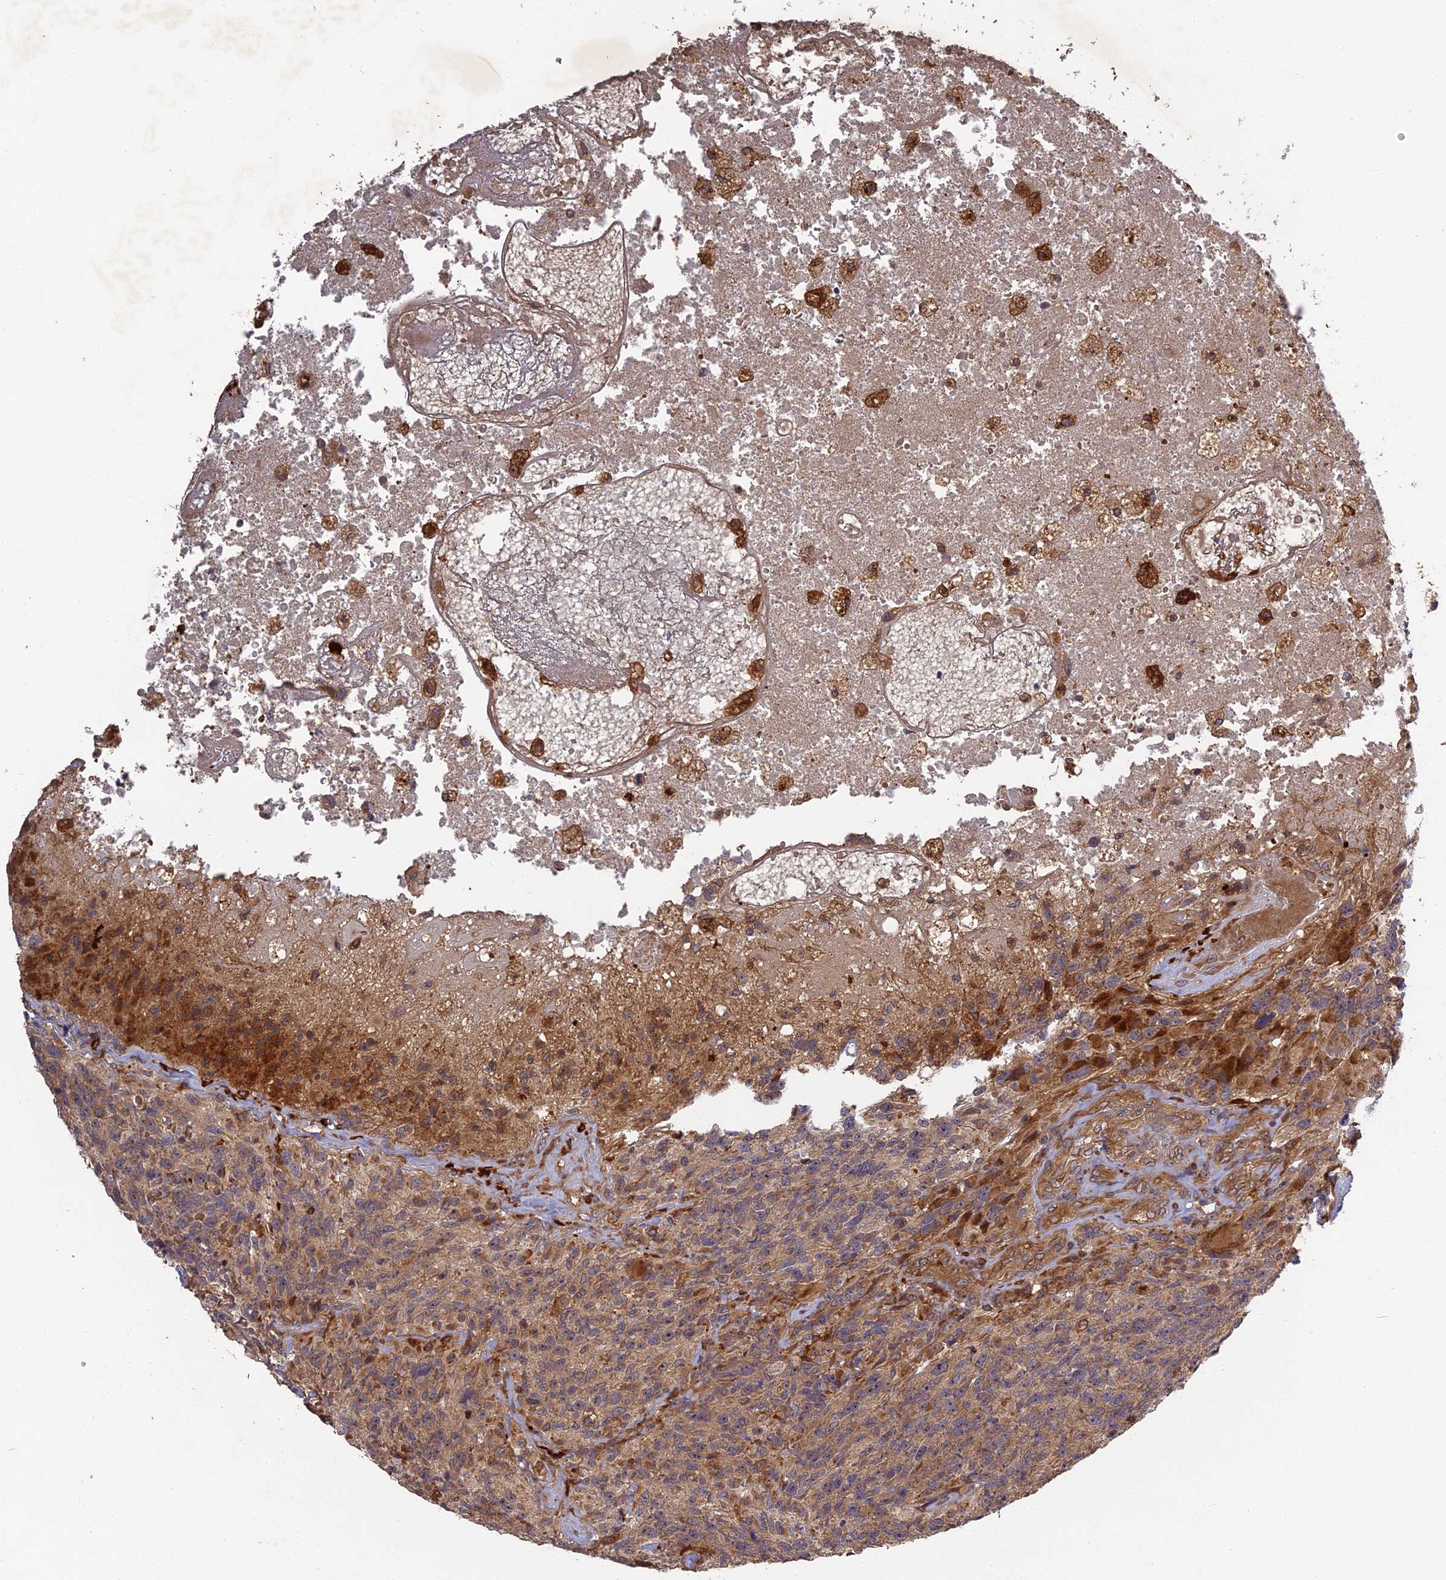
{"staining": {"intensity": "weak", "quantity": ">75%", "location": "cytoplasmic/membranous"}, "tissue": "glioma", "cell_type": "Tumor cells", "image_type": "cancer", "snomed": [{"axis": "morphology", "description": "Glioma, malignant, High grade"}, {"axis": "topography", "description": "Brain"}], "caption": "Tumor cells exhibit low levels of weak cytoplasmic/membranous positivity in about >75% of cells in human glioma.", "gene": "TMUB2", "patient": {"sex": "male", "age": 76}}